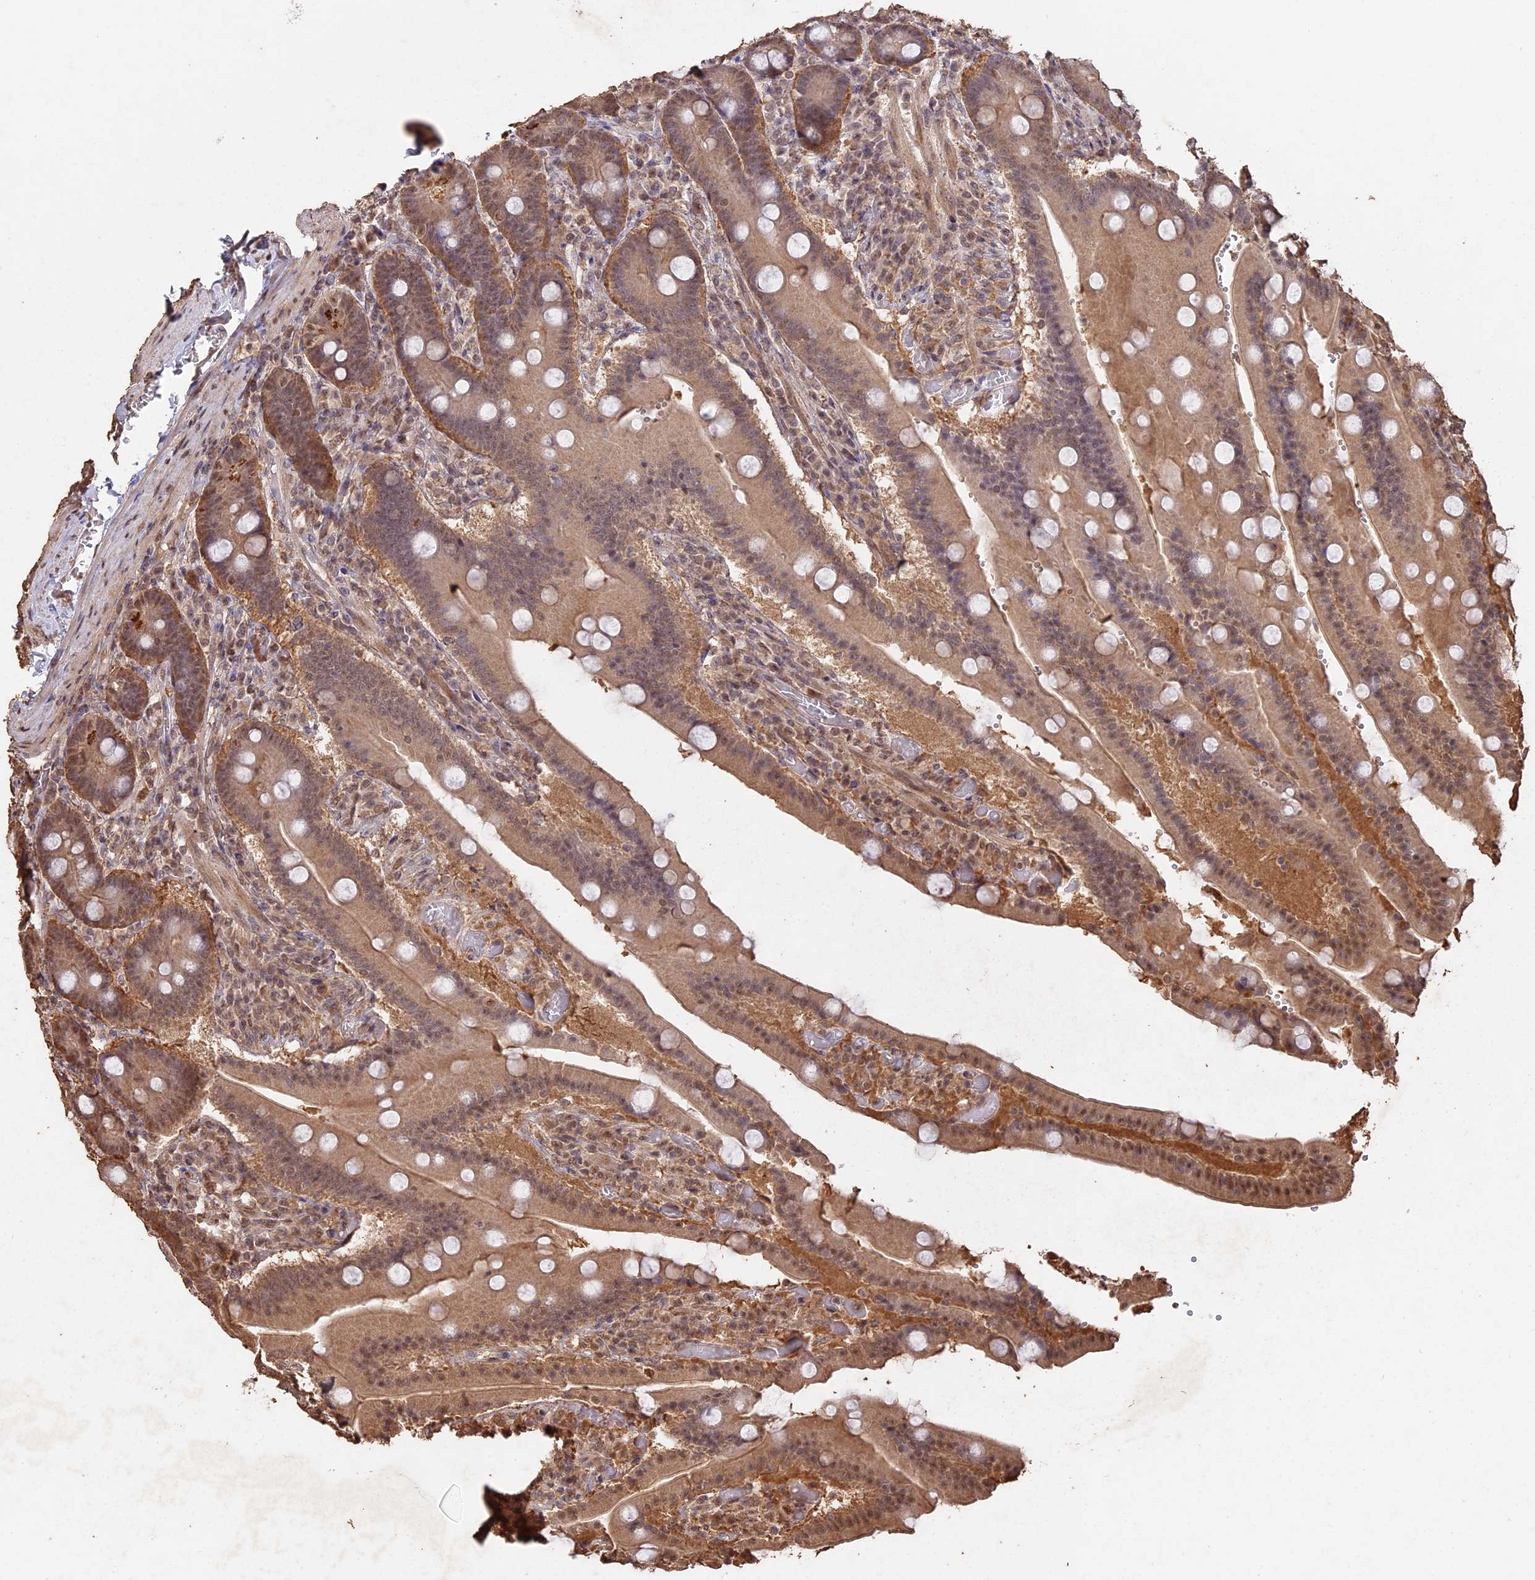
{"staining": {"intensity": "moderate", "quantity": ">75%", "location": "cytoplasmic/membranous,nuclear"}, "tissue": "duodenum", "cell_type": "Glandular cells", "image_type": "normal", "snomed": [{"axis": "morphology", "description": "Normal tissue, NOS"}, {"axis": "topography", "description": "Duodenum"}], "caption": "Brown immunohistochemical staining in normal human duodenum shows moderate cytoplasmic/membranous,nuclear expression in approximately >75% of glandular cells.", "gene": "PSMC6", "patient": {"sex": "female", "age": 62}}